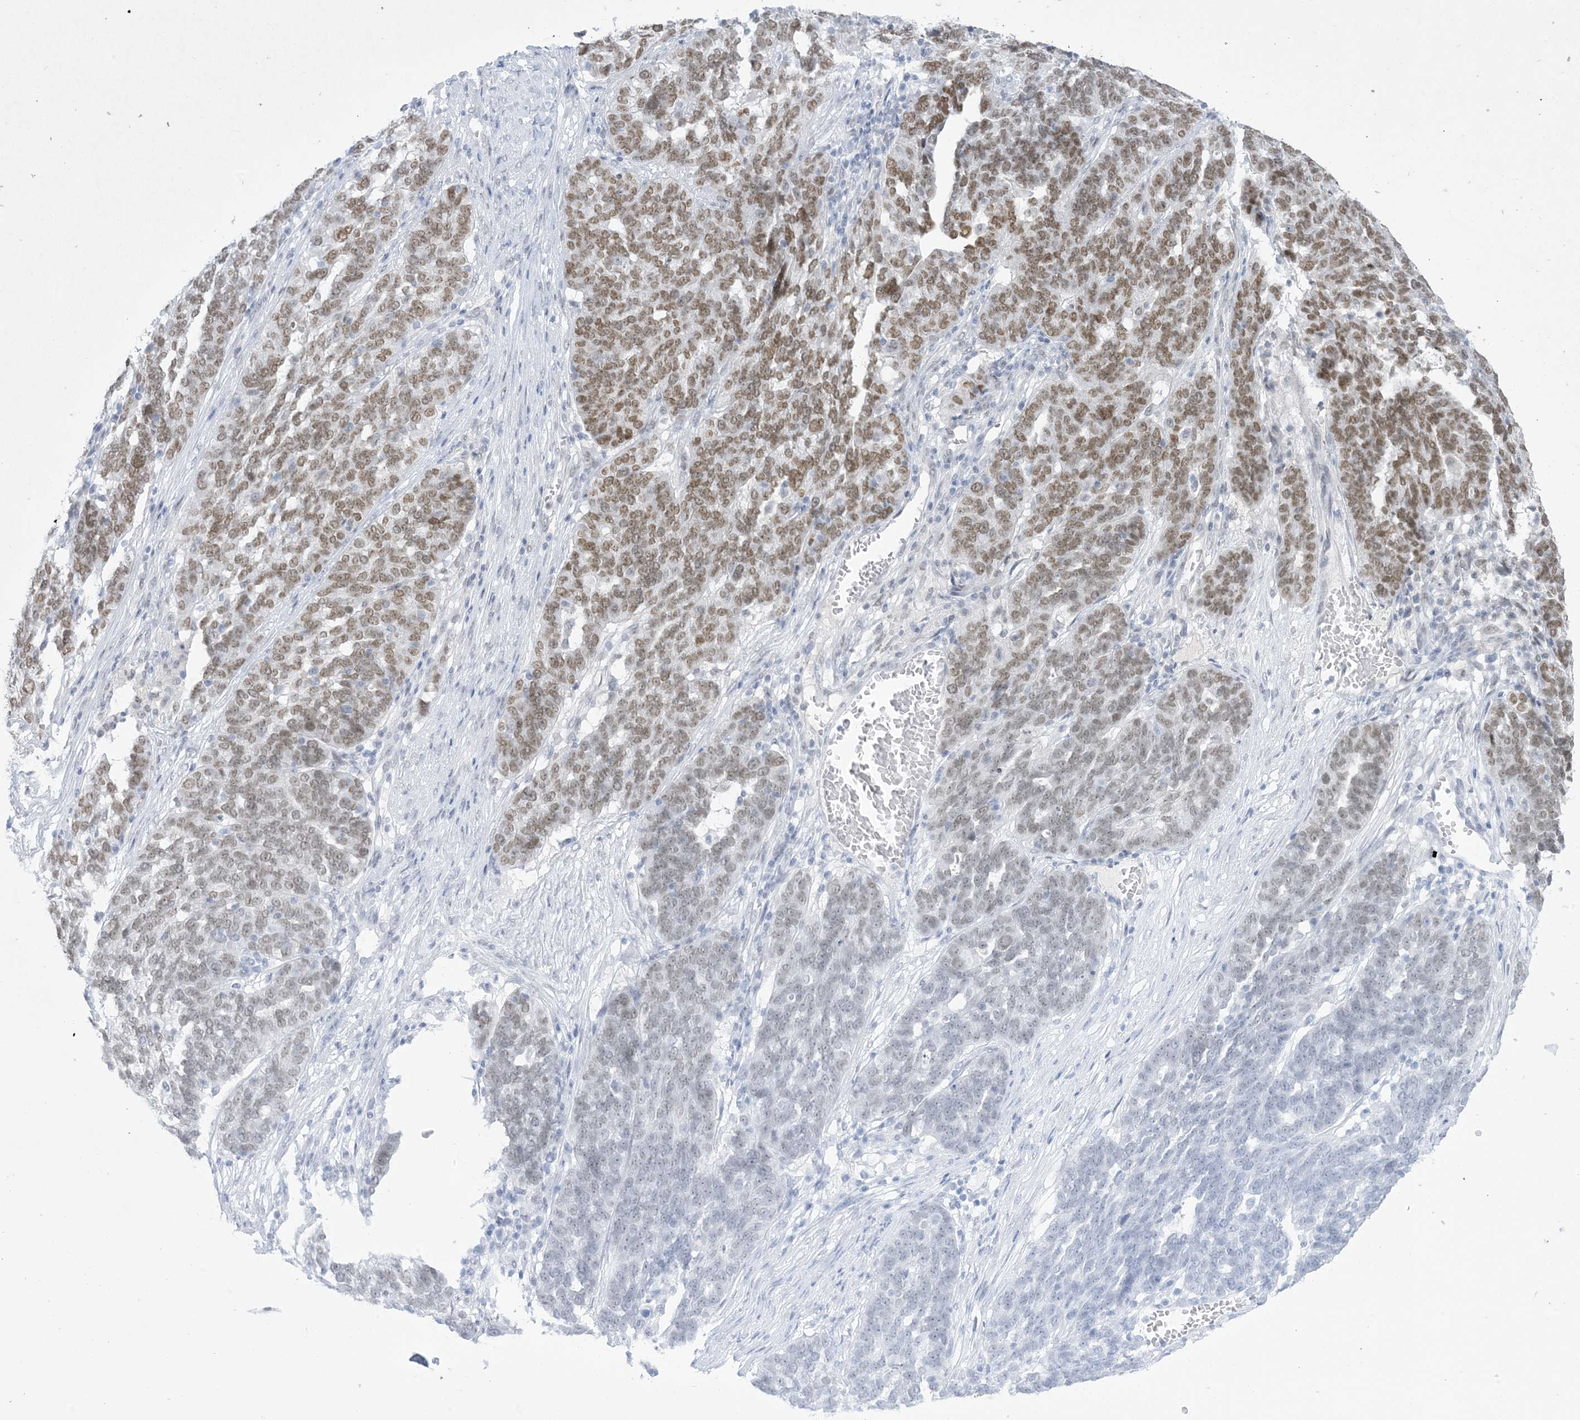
{"staining": {"intensity": "moderate", "quantity": "25%-75%", "location": "nuclear"}, "tissue": "ovarian cancer", "cell_type": "Tumor cells", "image_type": "cancer", "snomed": [{"axis": "morphology", "description": "Cystadenocarcinoma, serous, NOS"}, {"axis": "topography", "description": "Ovary"}], "caption": "Moderate nuclear protein positivity is present in about 25%-75% of tumor cells in ovarian serous cystadenocarcinoma. The staining was performed using DAB, with brown indicating positive protein expression. Nuclei are stained blue with hematoxylin.", "gene": "HOMEZ", "patient": {"sex": "female", "age": 59}}